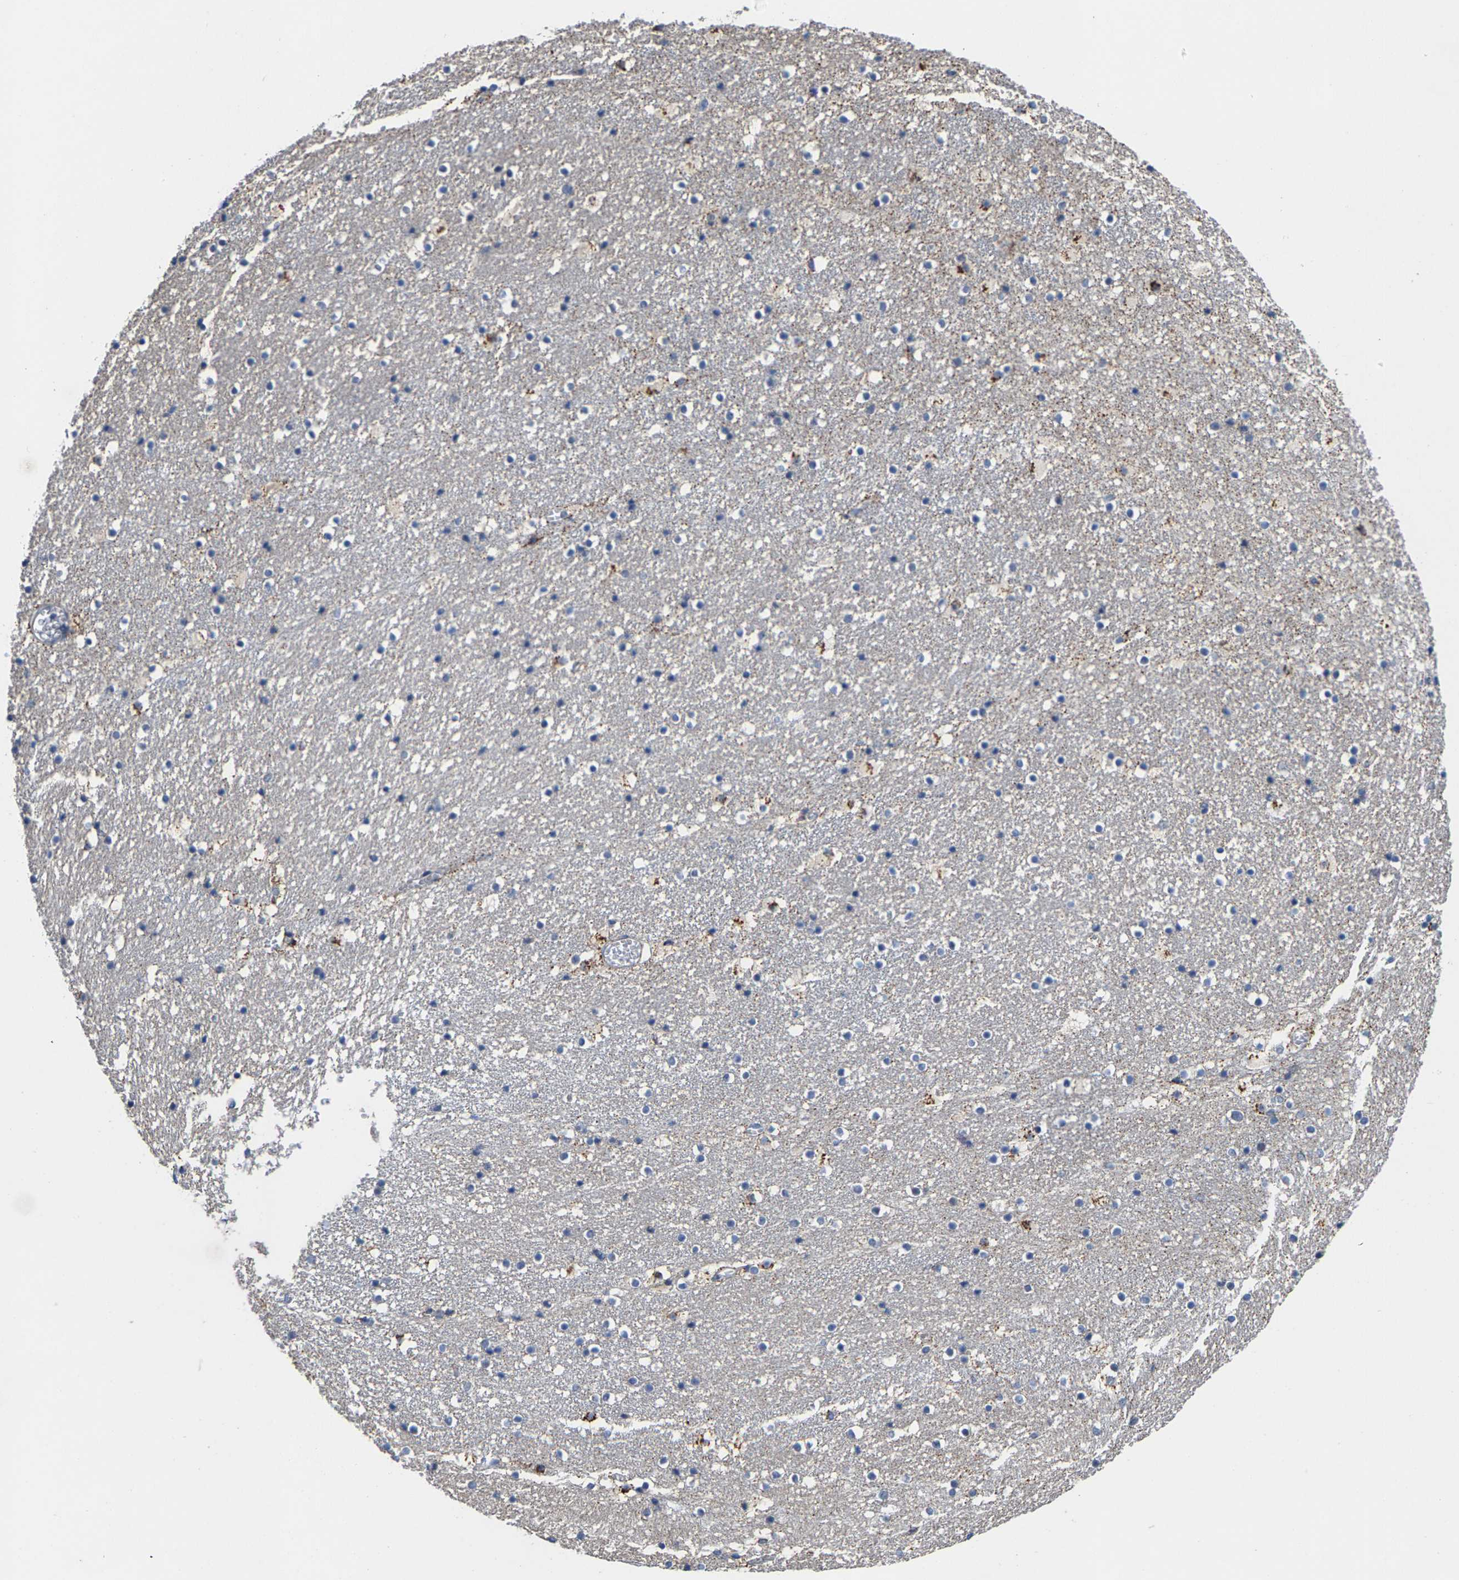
{"staining": {"intensity": "negative", "quantity": "none", "location": "none"}, "tissue": "caudate", "cell_type": "Glial cells", "image_type": "normal", "snomed": [{"axis": "morphology", "description": "Normal tissue, NOS"}, {"axis": "topography", "description": "Lateral ventricle wall"}], "caption": "Immunohistochemistry (IHC) histopathology image of unremarkable caudate: caudate stained with DAB (3,3'-diaminobenzidine) displays no significant protein expression in glial cells. The staining was performed using DAB to visualize the protein expression in brown, while the nuclei were stained in blue with hematoxylin (Magnification: 20x).", "gene": "TDRKH", "patient": {"sex": "male", "age": 45}}